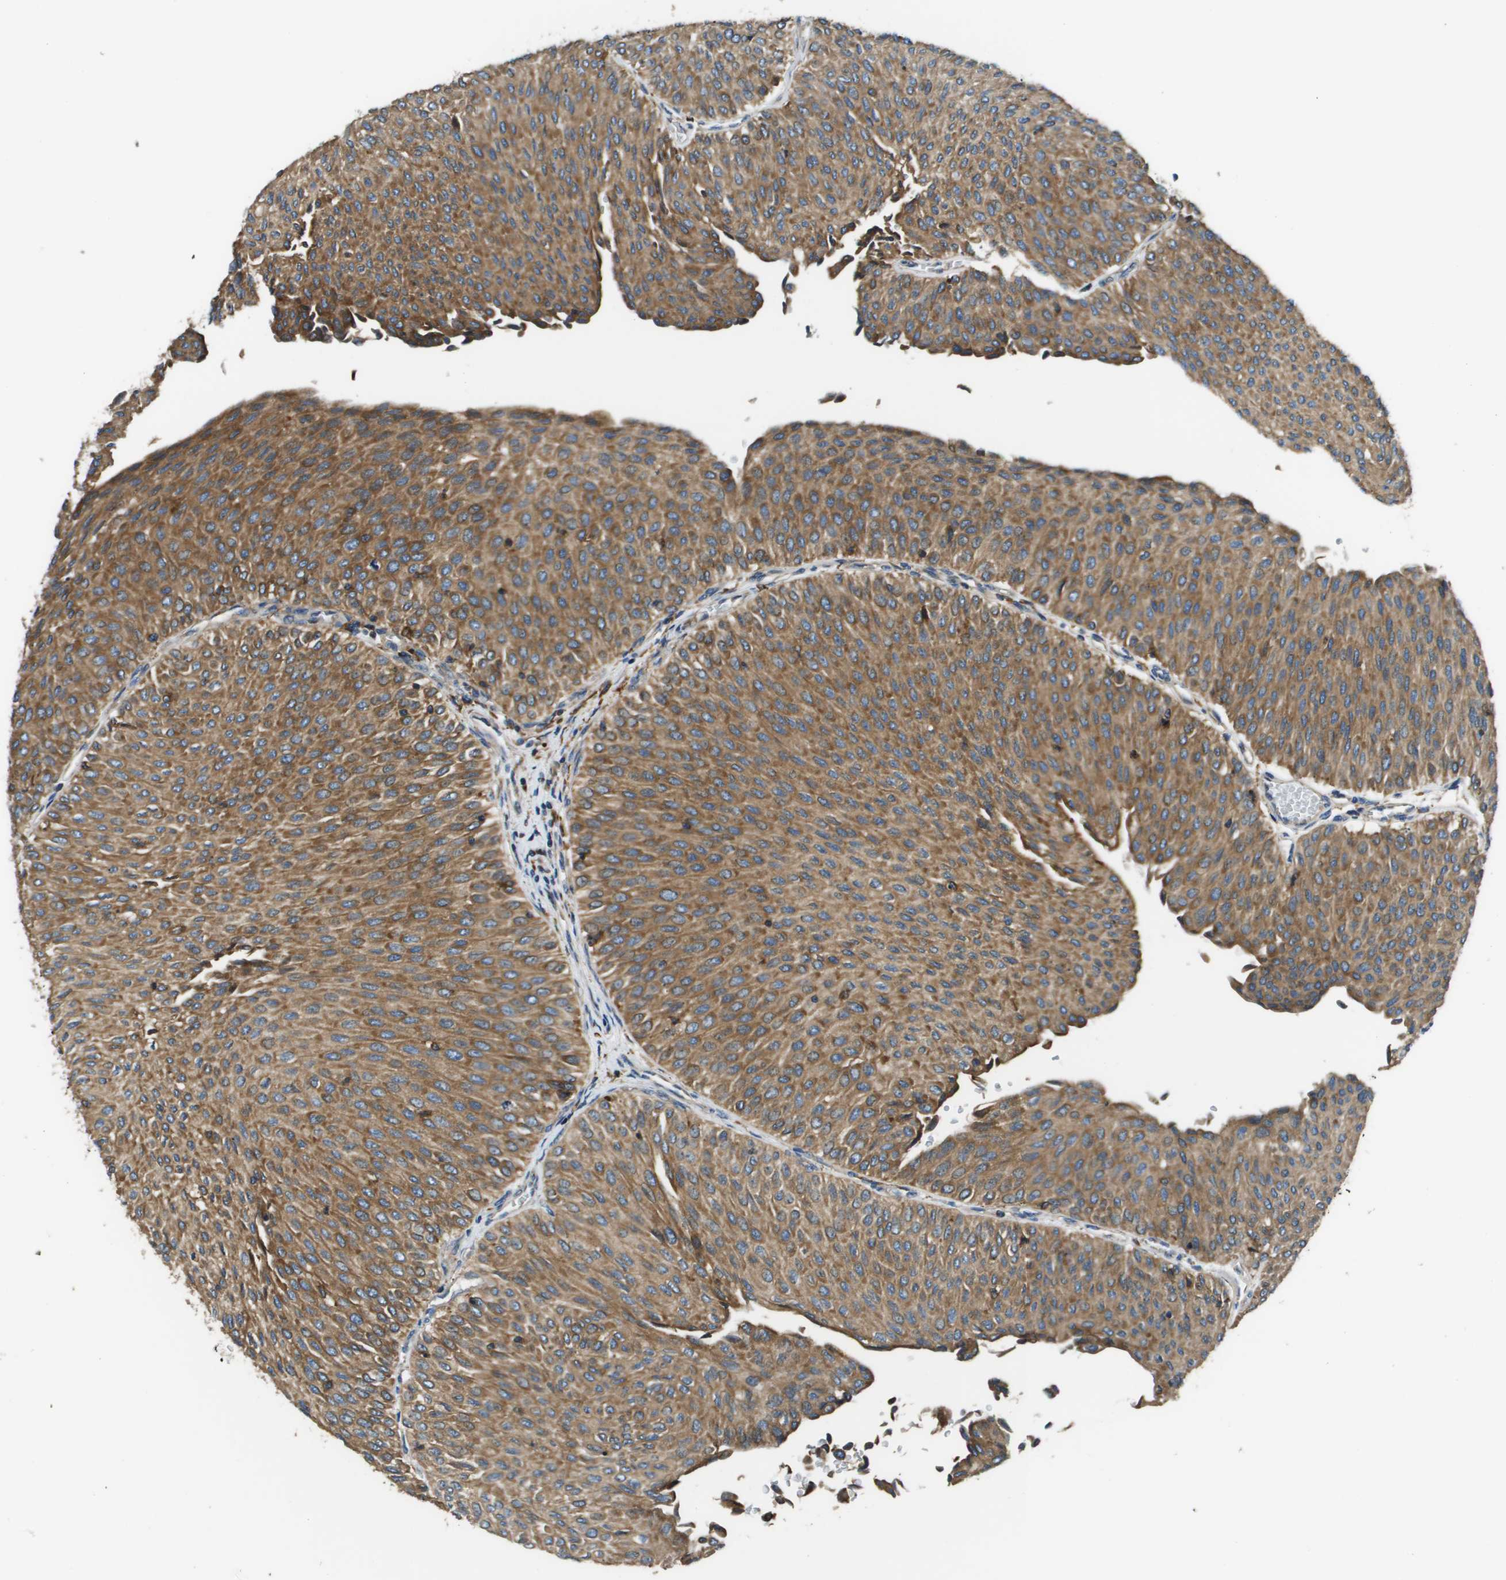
{"staining": {"intensity": "moderate", "quantity": ">75%", "location": "cytoplasmic/membranous"}, "tissue": "urothelial cancer", "cell_type": "Tumor cells", "image_type": "cancer", "snomed": [{"axis": "morphology", "description": "Urothelial carcinoma, Low grade"}, {"axis": "topography", "description": "Urinary bladder"}], "caption": "Immunohistochemistry image of human low-grade urothelial carcinoma stained for a protein (brown), which demonstrates medium levels of moderate cytoplasmic/membranous staining in approximately >75% of tumor cells.", "gene": "CNPY3", "patient": {"sex": "male", "age": 78}}